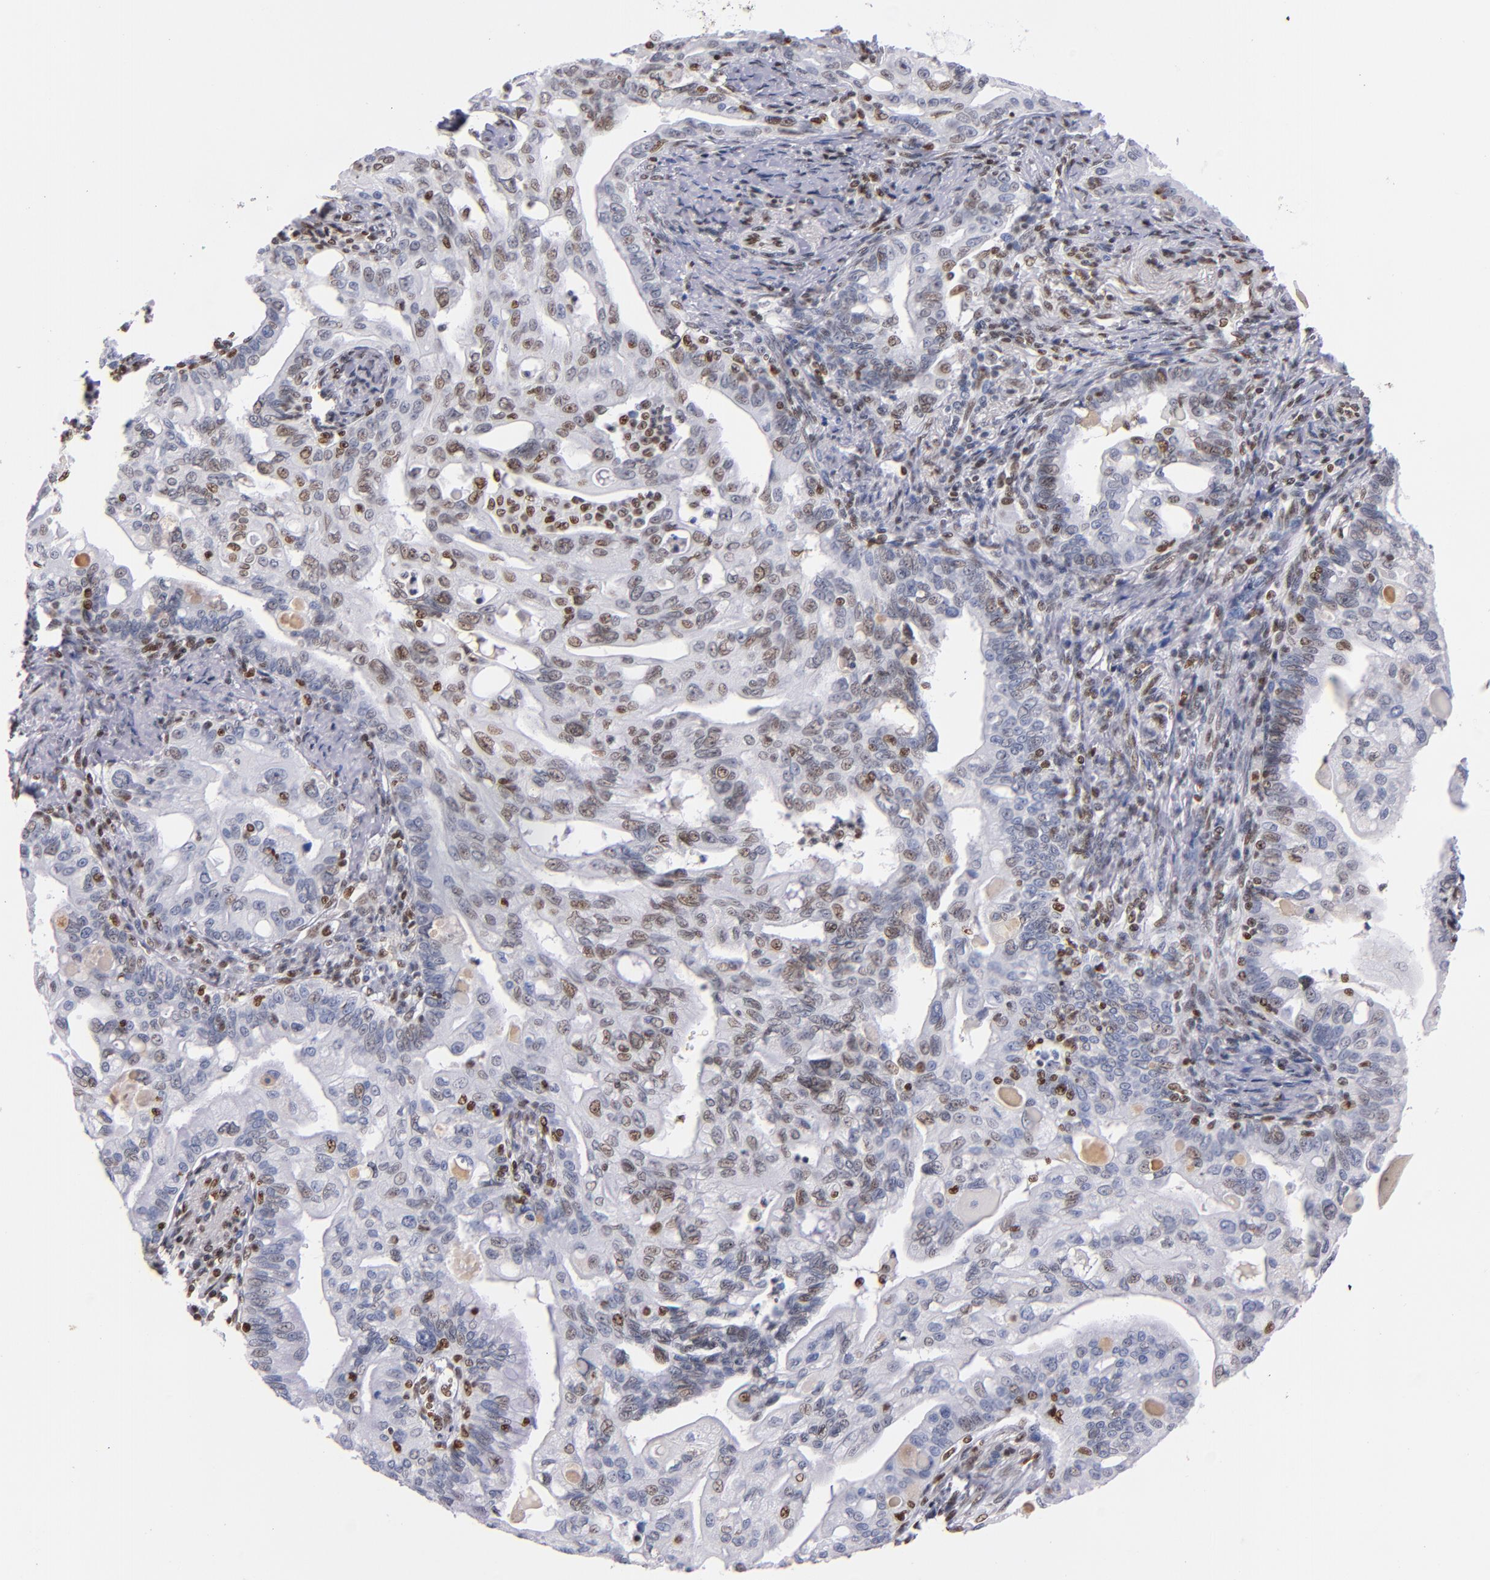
{"staining": {"intensity": "moderate", "quantity": "25%-75%", "location": "nuclear"}, "tissue": "pancreatic cancer", "cell_type": "Tumor cells", "image_type": "cancer", "snomed": [{"axis": "morphology", "description": "Normal tissue, NOS"}, {"axis": "topography", "description": "Pancreas"}], "caption": "High-power microscopy captured an immunohistochemistry (IHC) histopathology image of pancreatic cancer, revealing moderate nuclear staining in about 25%-75% of tumor cells.", "gene": "IFI16", "patient": {"sex": "male", "age": 42}}